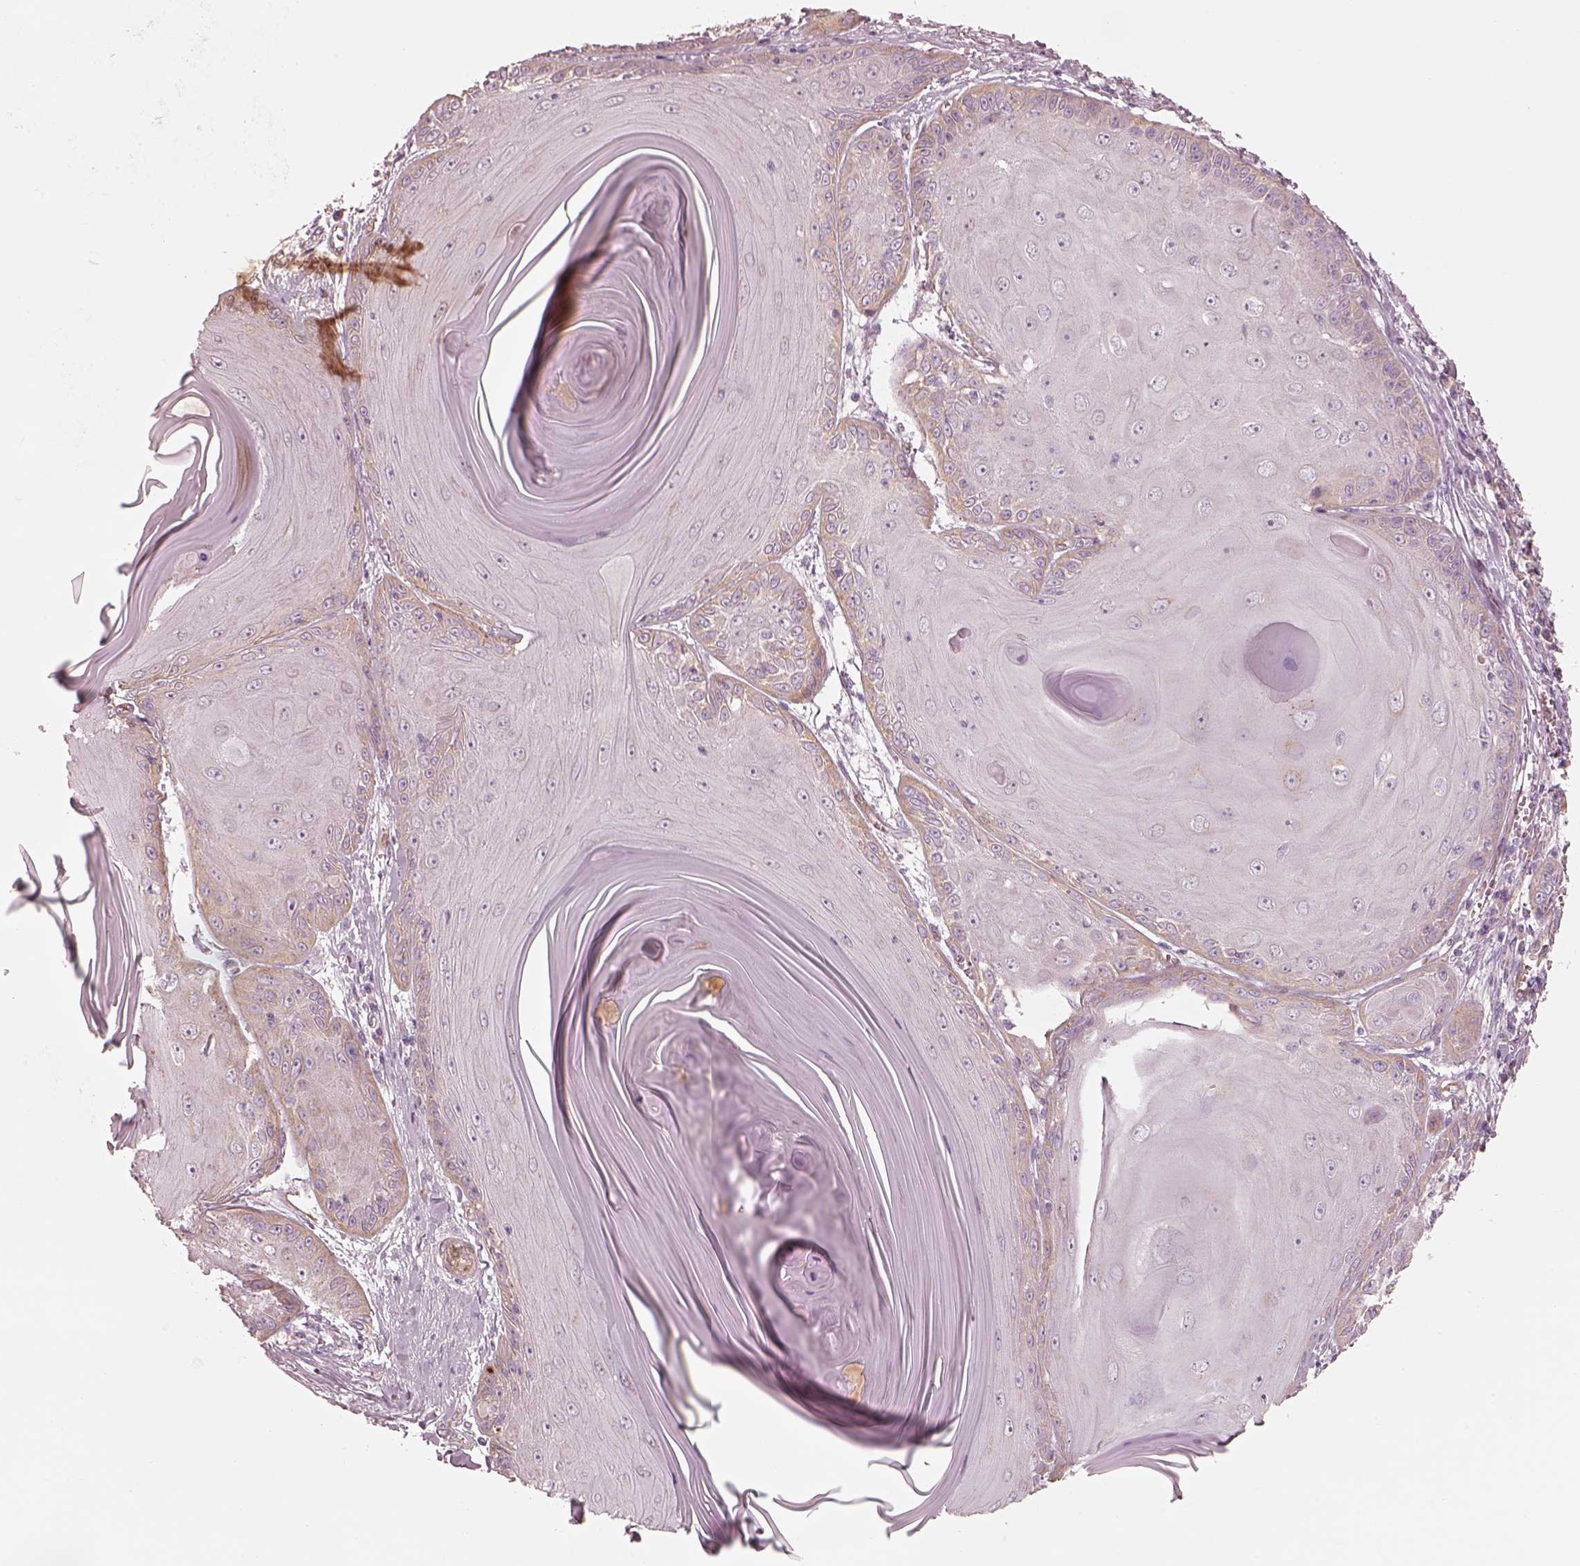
{"staining": {"intensity": "weak", "quantity": "<25%", "location": "cytoplasmic/membranous"}, "tissue": "skin cancer", "cell_type": "Tumor cells", "image_type": "cancer", "snomed": [{"axis": "morphology", "description": "Squamous cell carcinoma, NOS"}, {"axis": "topography", "description": "Skin"}, {"axis": "topography", "description": "Vulva"}], "caption": "The histopathology image exhibits no staining of tumor cells in squamous cell carcinoma (skin).", "gene": "CRYM", "patient": {"sex": "female", "age": 85}}